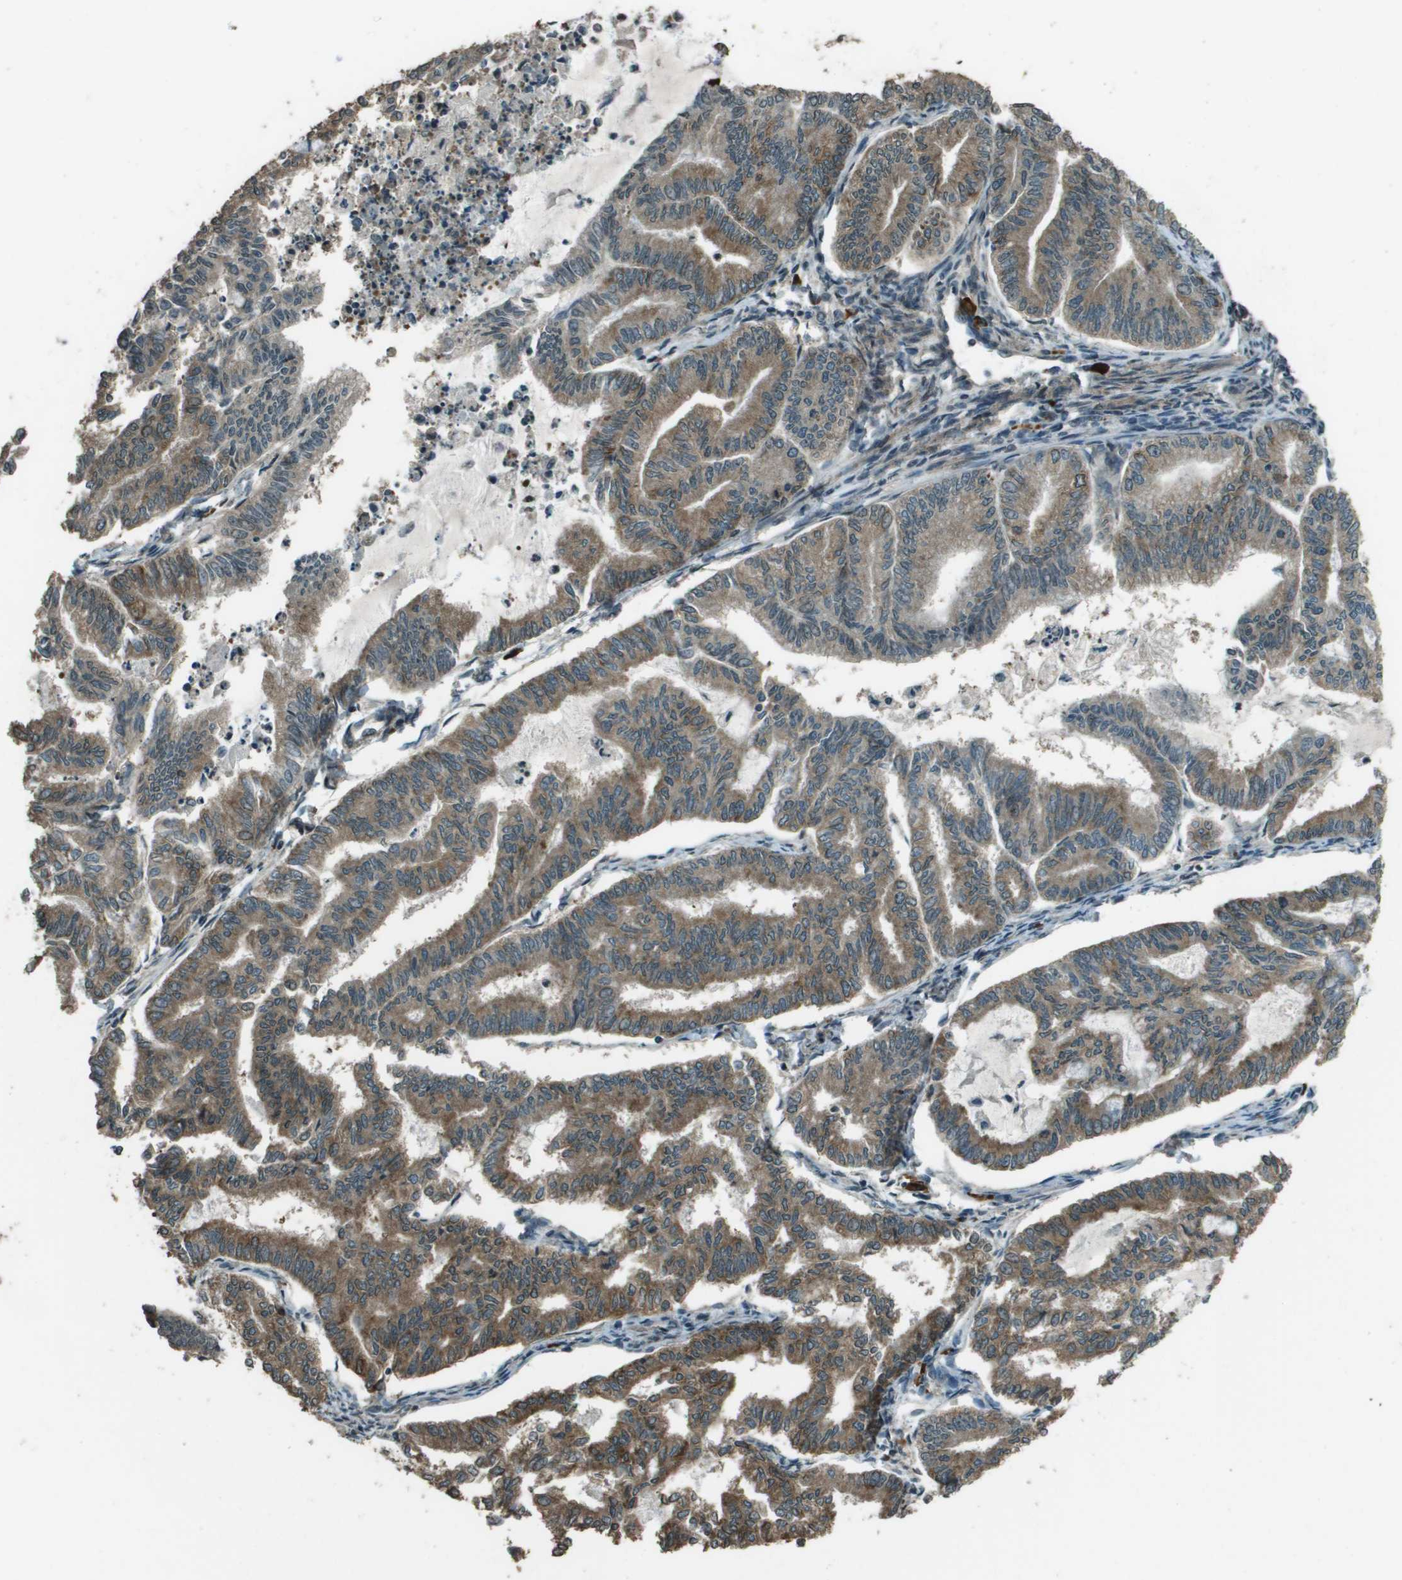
{"staining": {"intensity": "moderate", "quantity": ">75%", "location": "cytoplasmic/membranous"}, "tissue": "endometrial cancer", "cell_type": "Tumor cells", "image_type": "cancer", "snomed": [{"axis": "morphology", "description": "Adenocarcinoma, NOS"}, {"axis": "topography", "description": "Endometrium"}], "caption": "Human endometrial cancer stained with a protein marker reveals moderate staining in tumor cells.", "gene": "SDC3", "patient": {"sex": "female", "age": 79}}